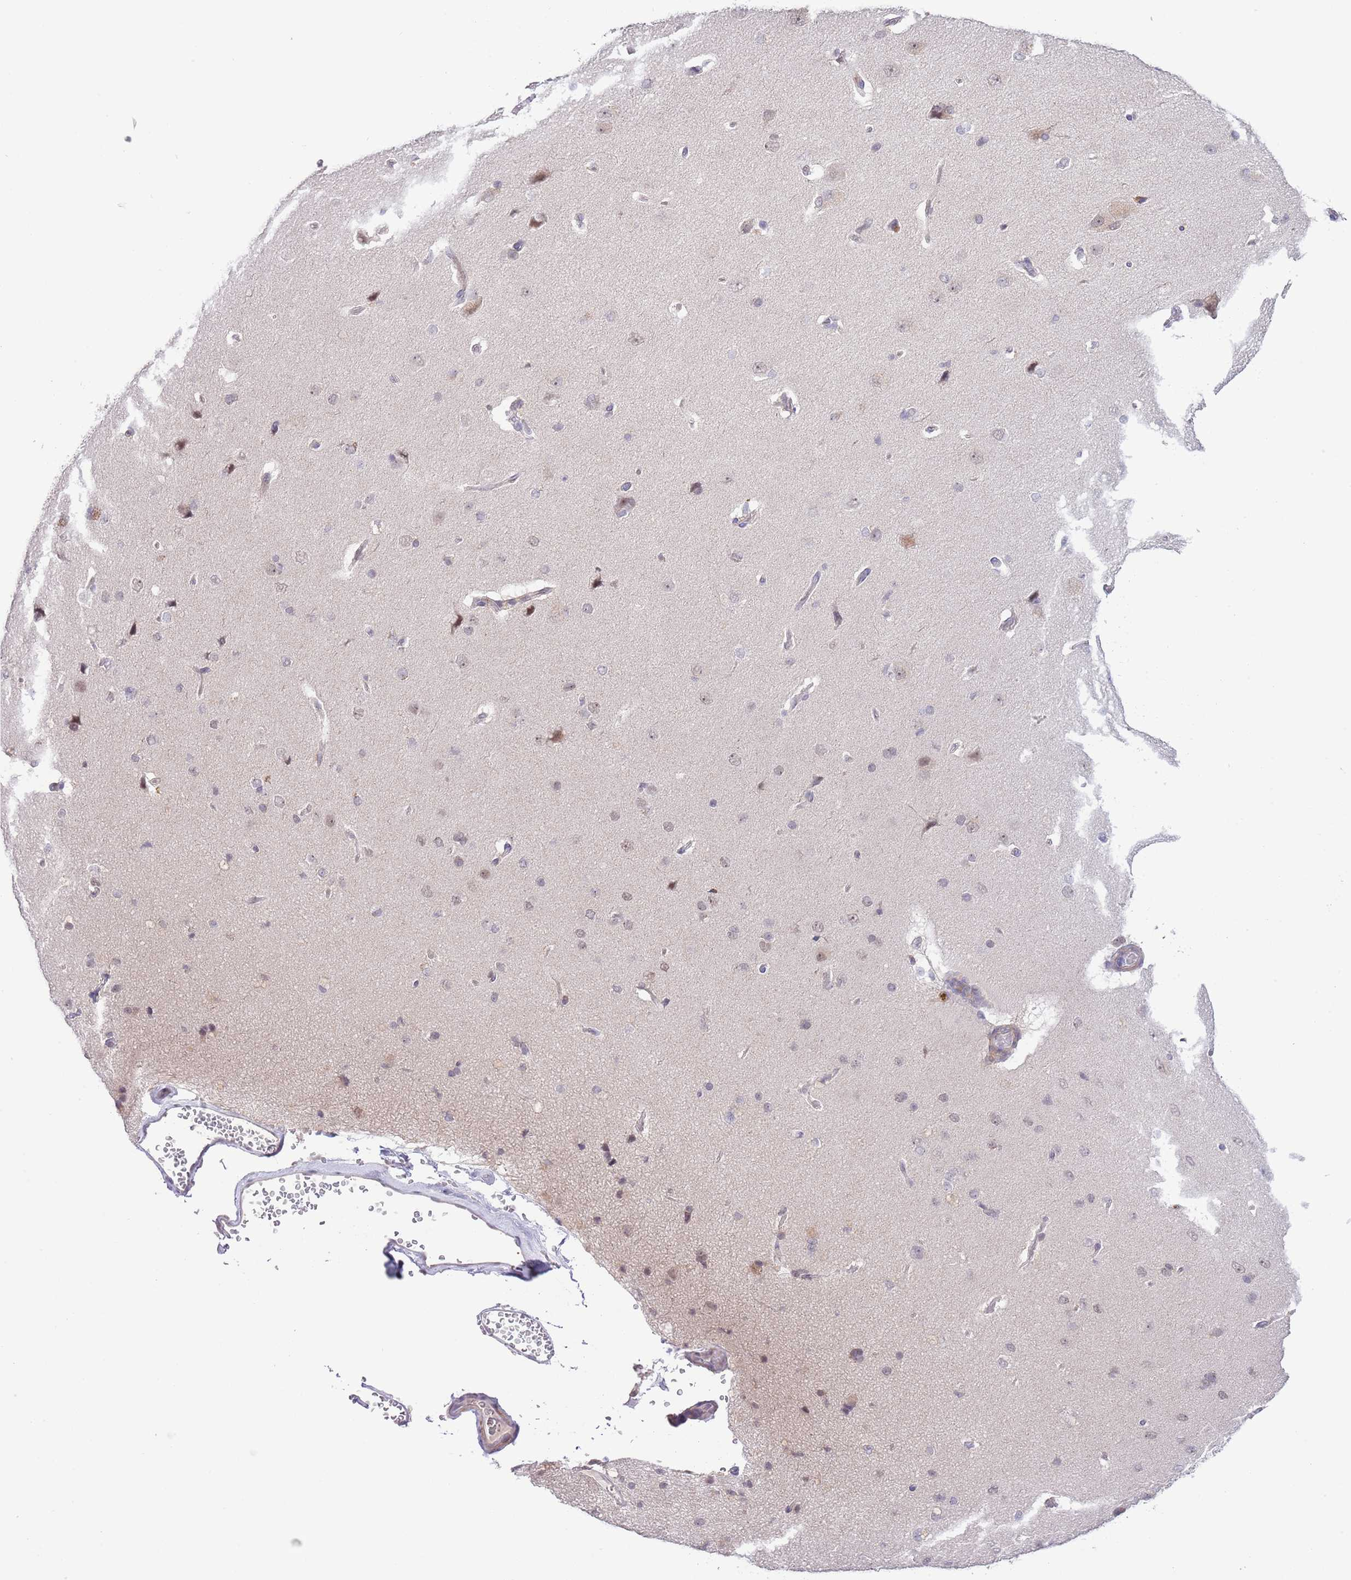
{"staining": {"intensity": "negative", "quantity": "none", "location": "none"}, "tissue": "cerebral cortex", "cell_type": "Endothelial cells", "image_type": "normal", "snomed": [{"axis": "morphology", "description": "Normal tissue, NOS"}, {"axis": "topography", "description": "Cerebral cortex"}], "caption": "IHC micrograph of benign cerebral cortex stained for a protein (brown), which demonstrates no staining in endothelial cells.", "gene": "GALK2", "patient": {"sex": "male", "age": 62}}